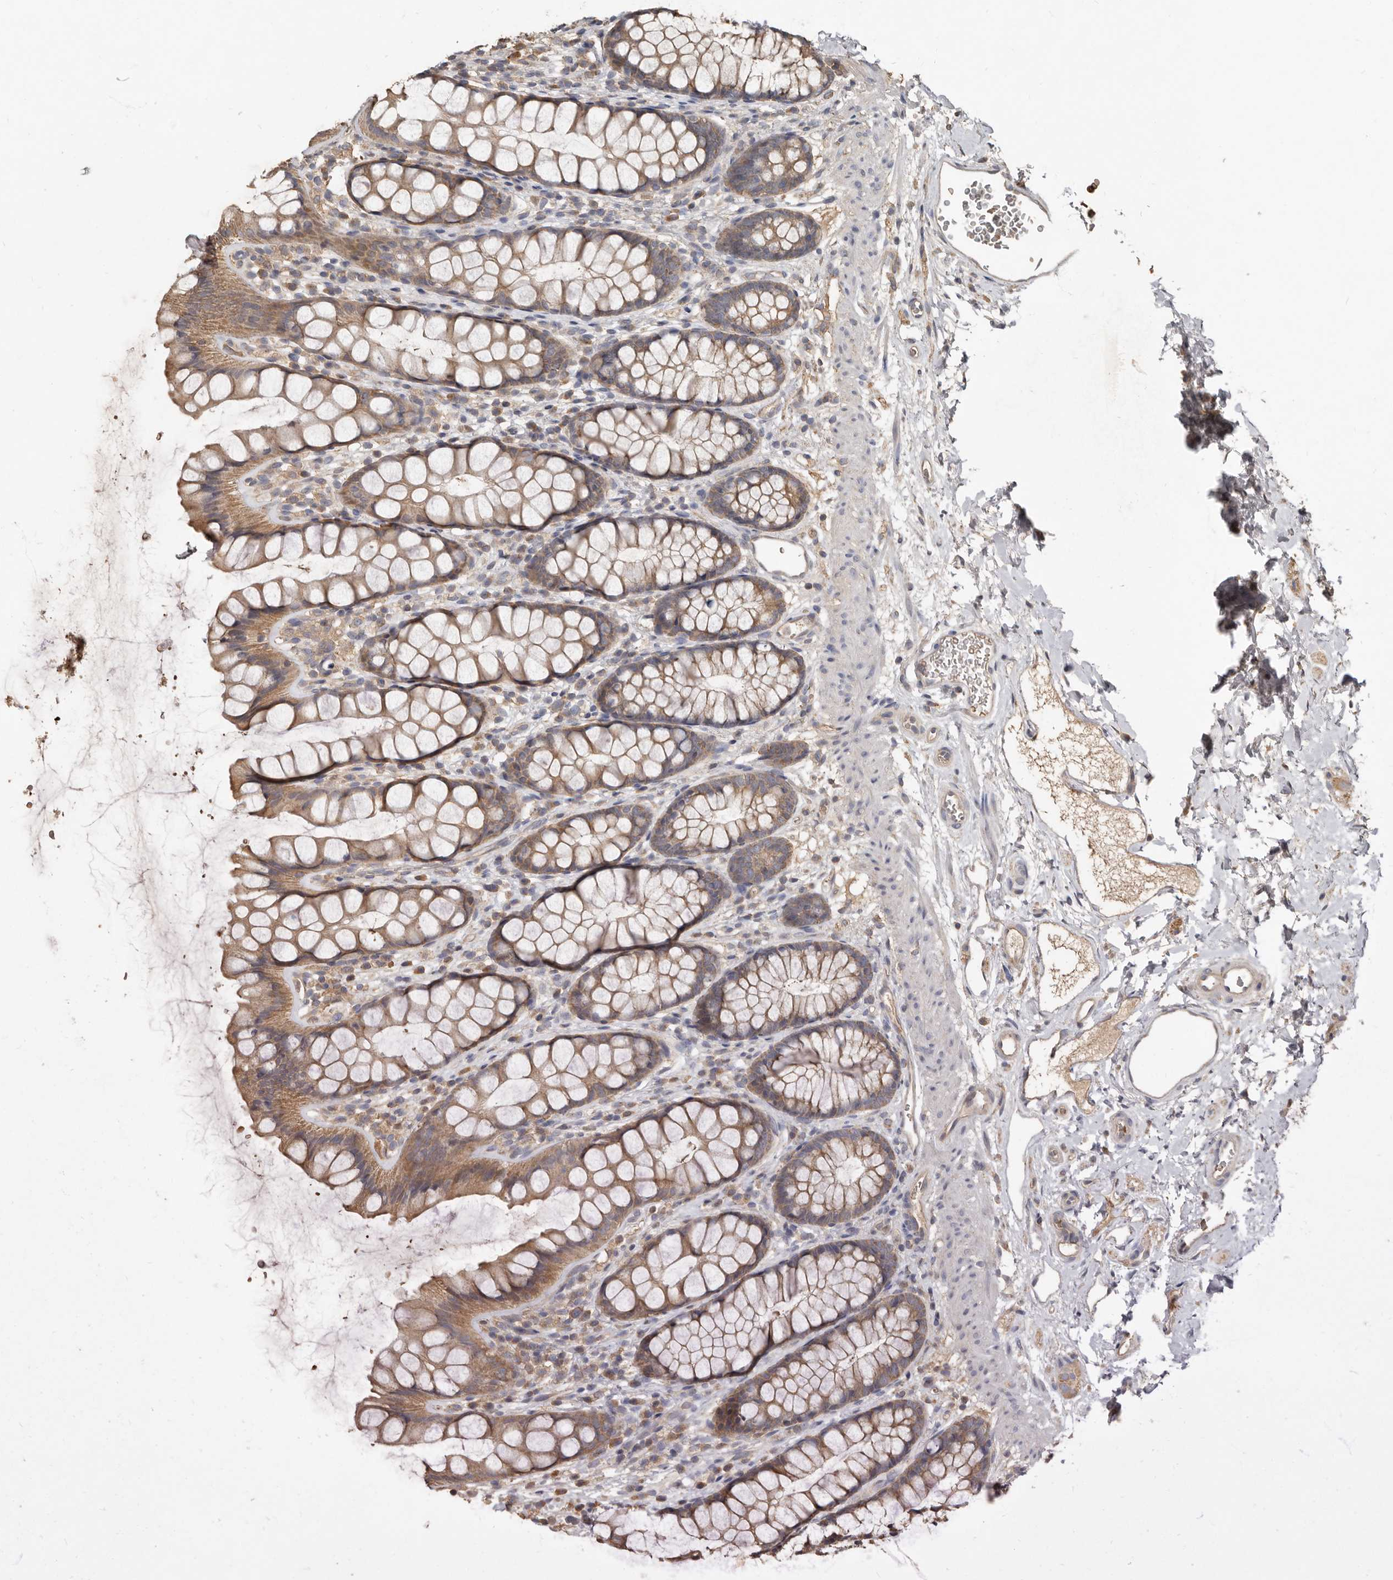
{"staining": {"intensity": "moderate", "quantity": ">75%", "location": "cytoplasmic/membranous"}, "tissue": "rectum", "cell_type": "Glandular cells", "image_type": "normal", "snomed": [{"axis": "morphology", "description": "Normal tissue, NOS"}, {"axis": "topography", "description": "Rectum"}], "caption": "Immunohistochemical staining of normal rectum displays moderate cytoplasmic/membranous protein expression in about >75% of glandular cells.", "gene": "KIF26B", "patient": {"sex": "female", "age": 65}}